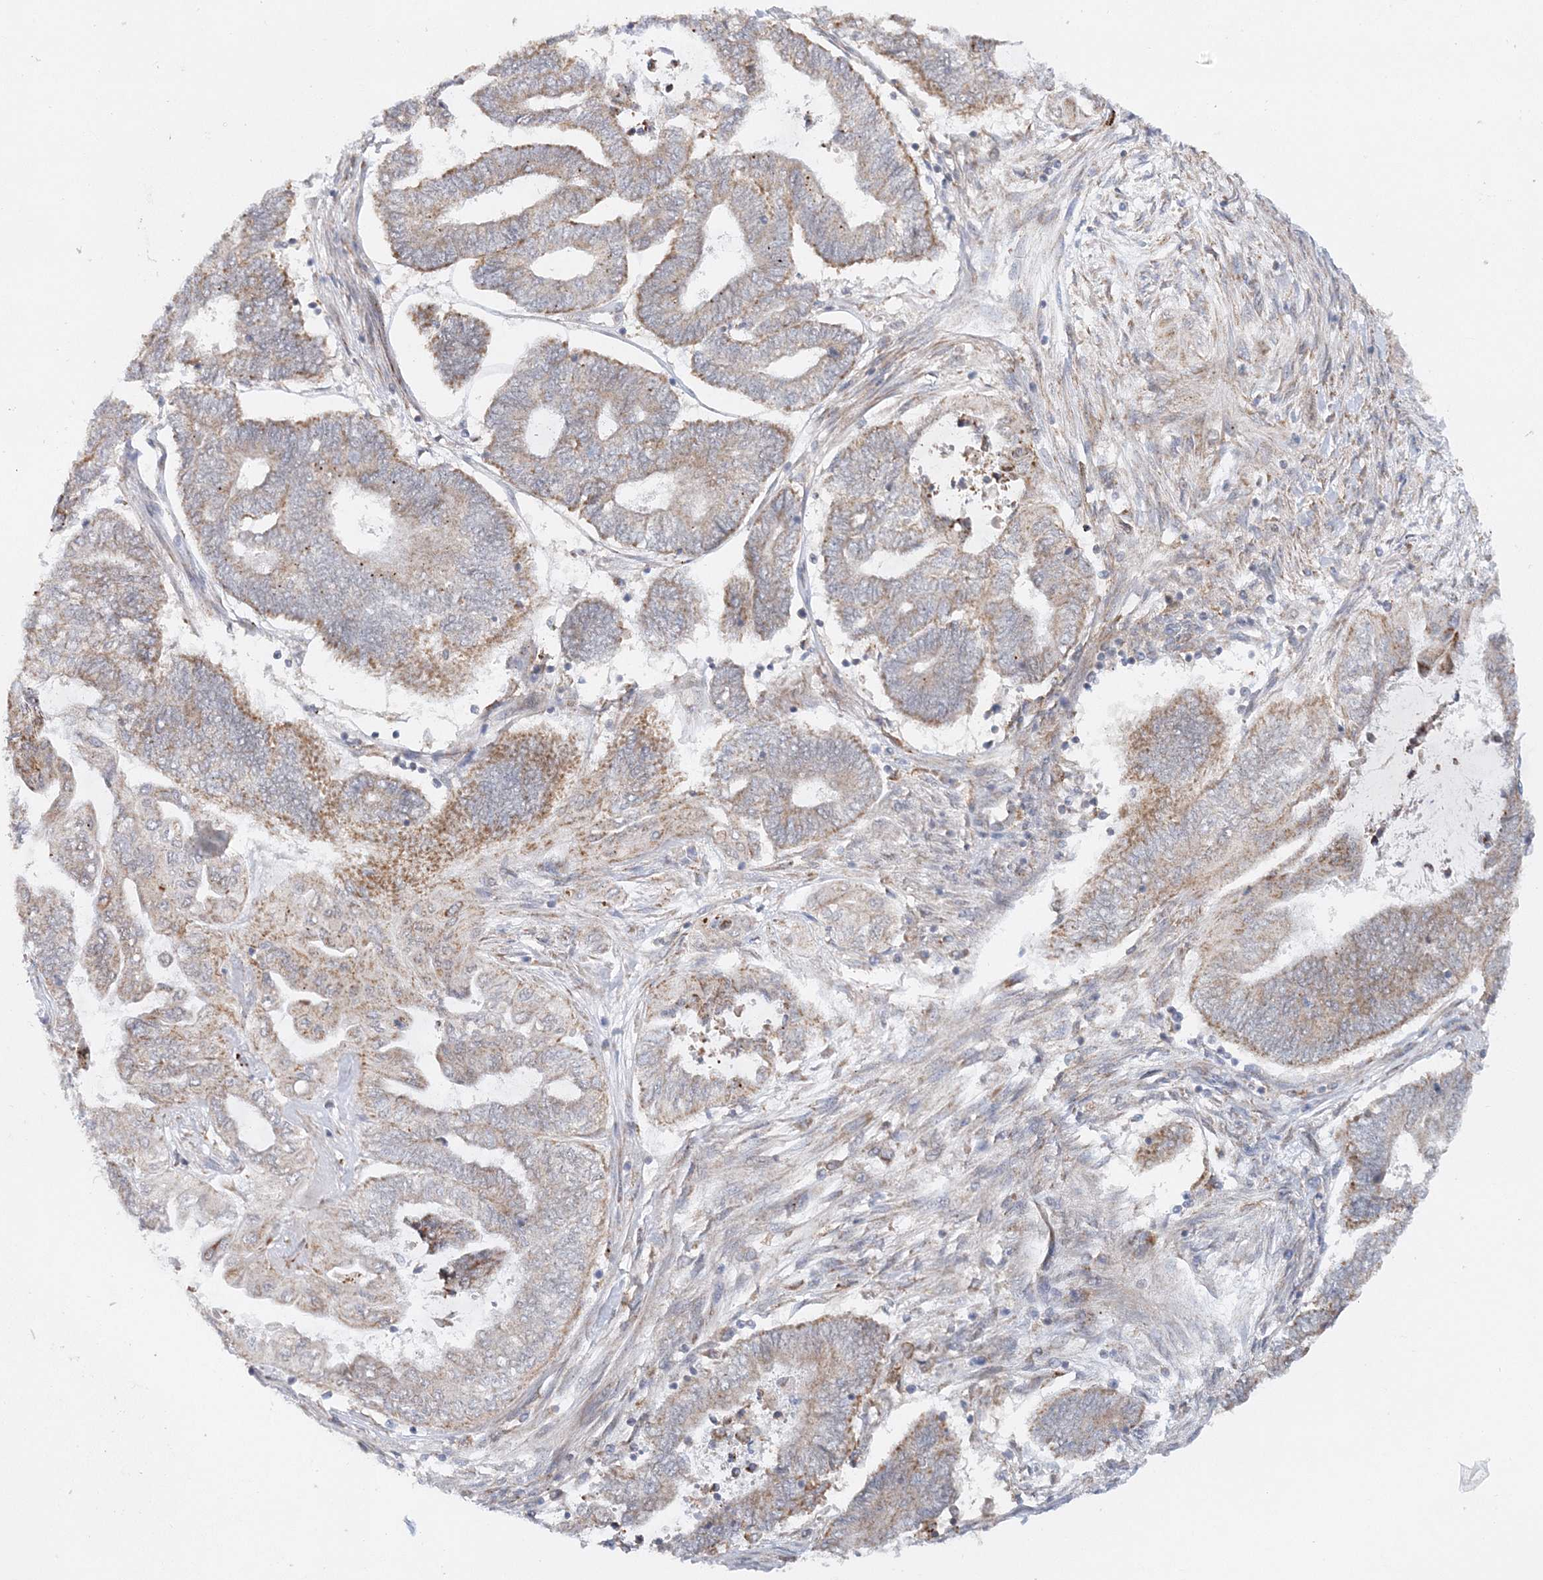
{"staining": {"intensity": "moderate", "quantity": "<25%", "location": "cytoplasmic/membranous"}, "tissue": "endometrial cancer", "cell_type": "Tumor cells", "image_type": "cancer", "snomed": [{"axis": "morphology", "description": "Adenocarcinoma, NOS"}, {"axis": "topography", "description": "Uterus"}, {"axis": "topography", "description": "Endometrium"}], "caption": "Adenocarcinoma (endometrial) stained with a brown dye shows moderate cytoplasmic/membranous positive expression in approximately <25% of tumor cells.", "gene": "RAB11FIP2", "patient": {"sex": "female", "age": 70}}